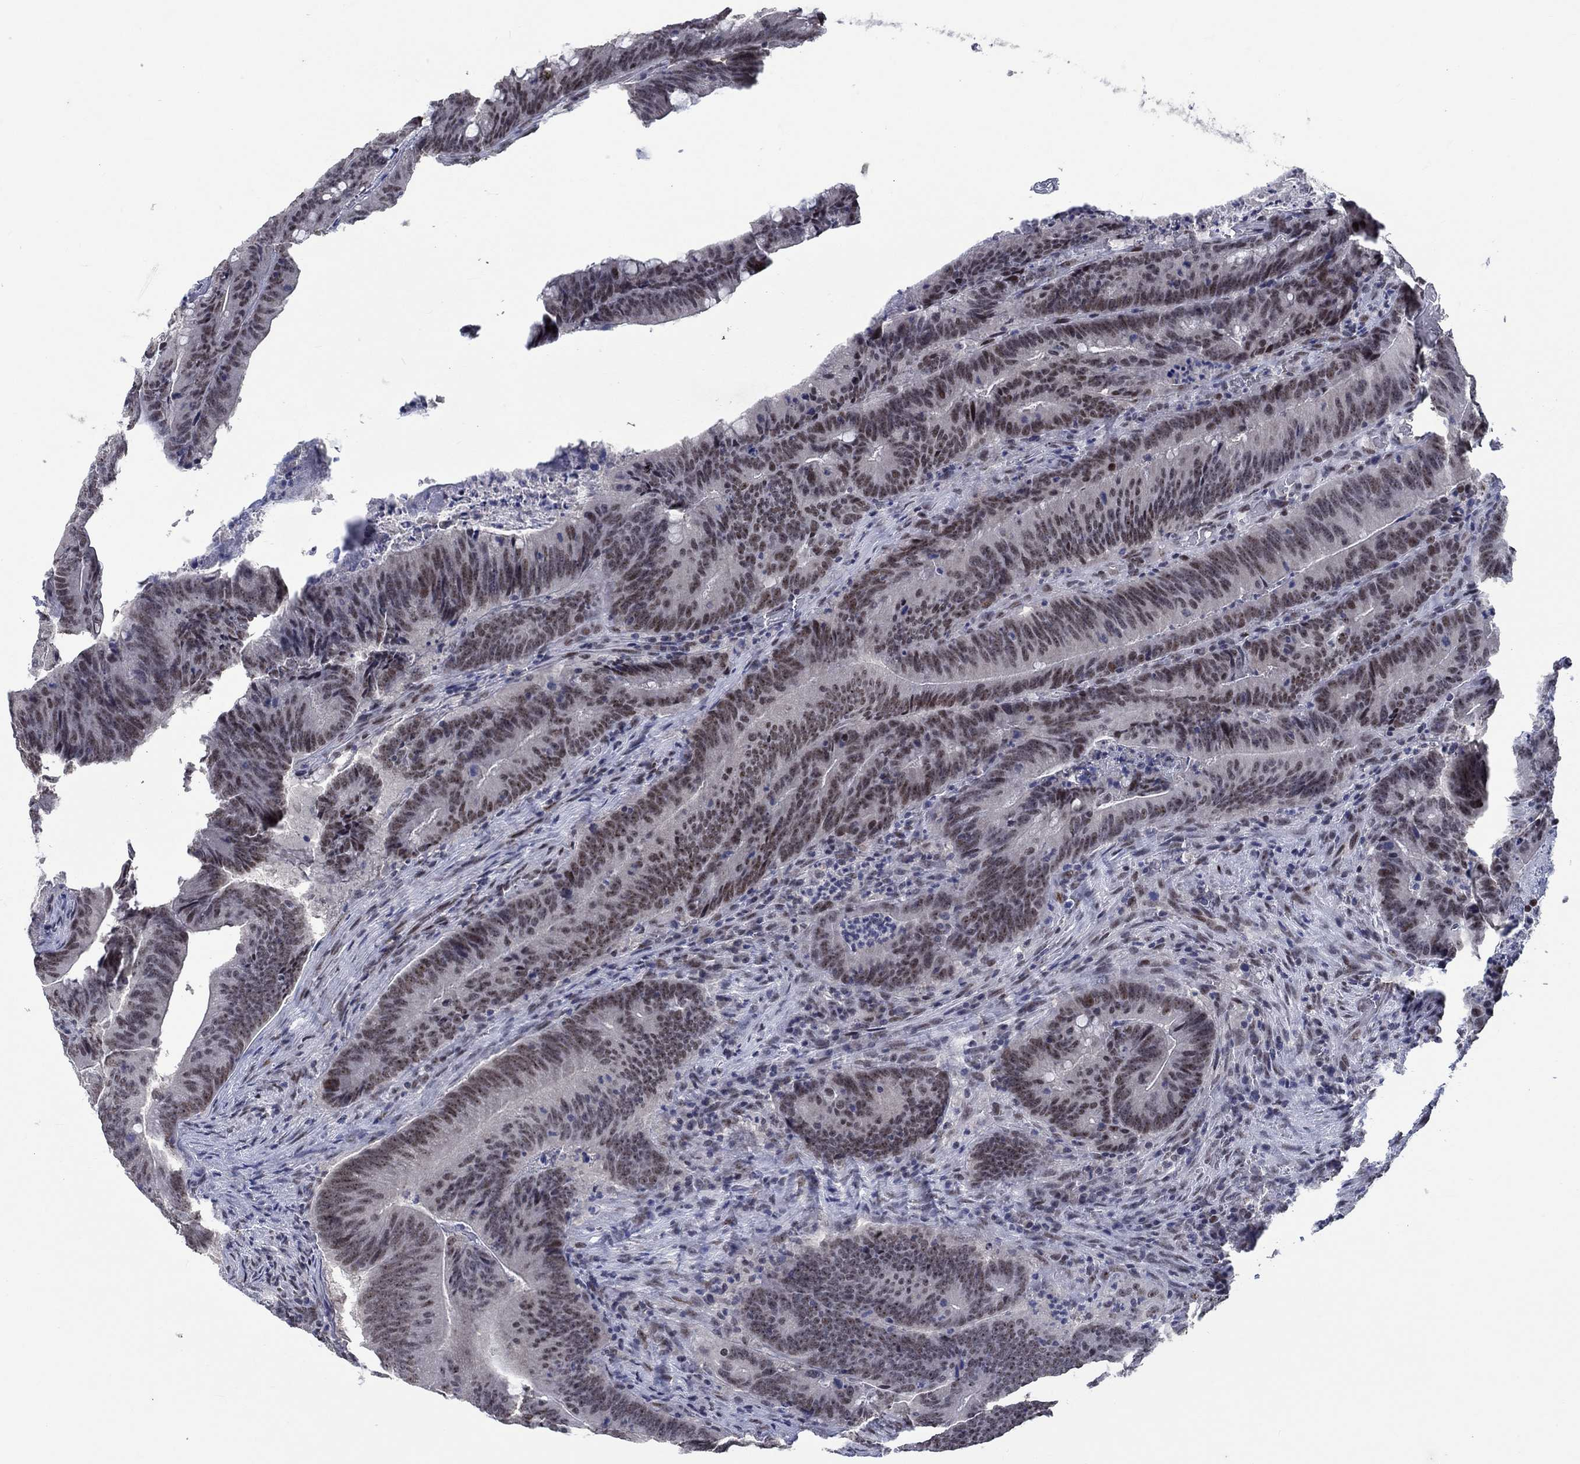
{"staining": {"intensity": "weak", "quantity": "25%-75%", "location": "nuclear"}, "tissue": "colorectal cancer", "cell_type": "Tumor cells", "image_type": "cancer", "snomed": [{"axis": "morphology", "description": "Adenocarcinoma, NOS"}, {"axis": "topography", "description": "Colon"}], "caption": "Weak nuclear expression is appreciated in about 25%-75% of tumor cells in colorectal cancer. The protein is shown in brown color, while the nuclei are stained blue.", "gene": "HTN1", "patient": {"sex": "female", "age": 87}}